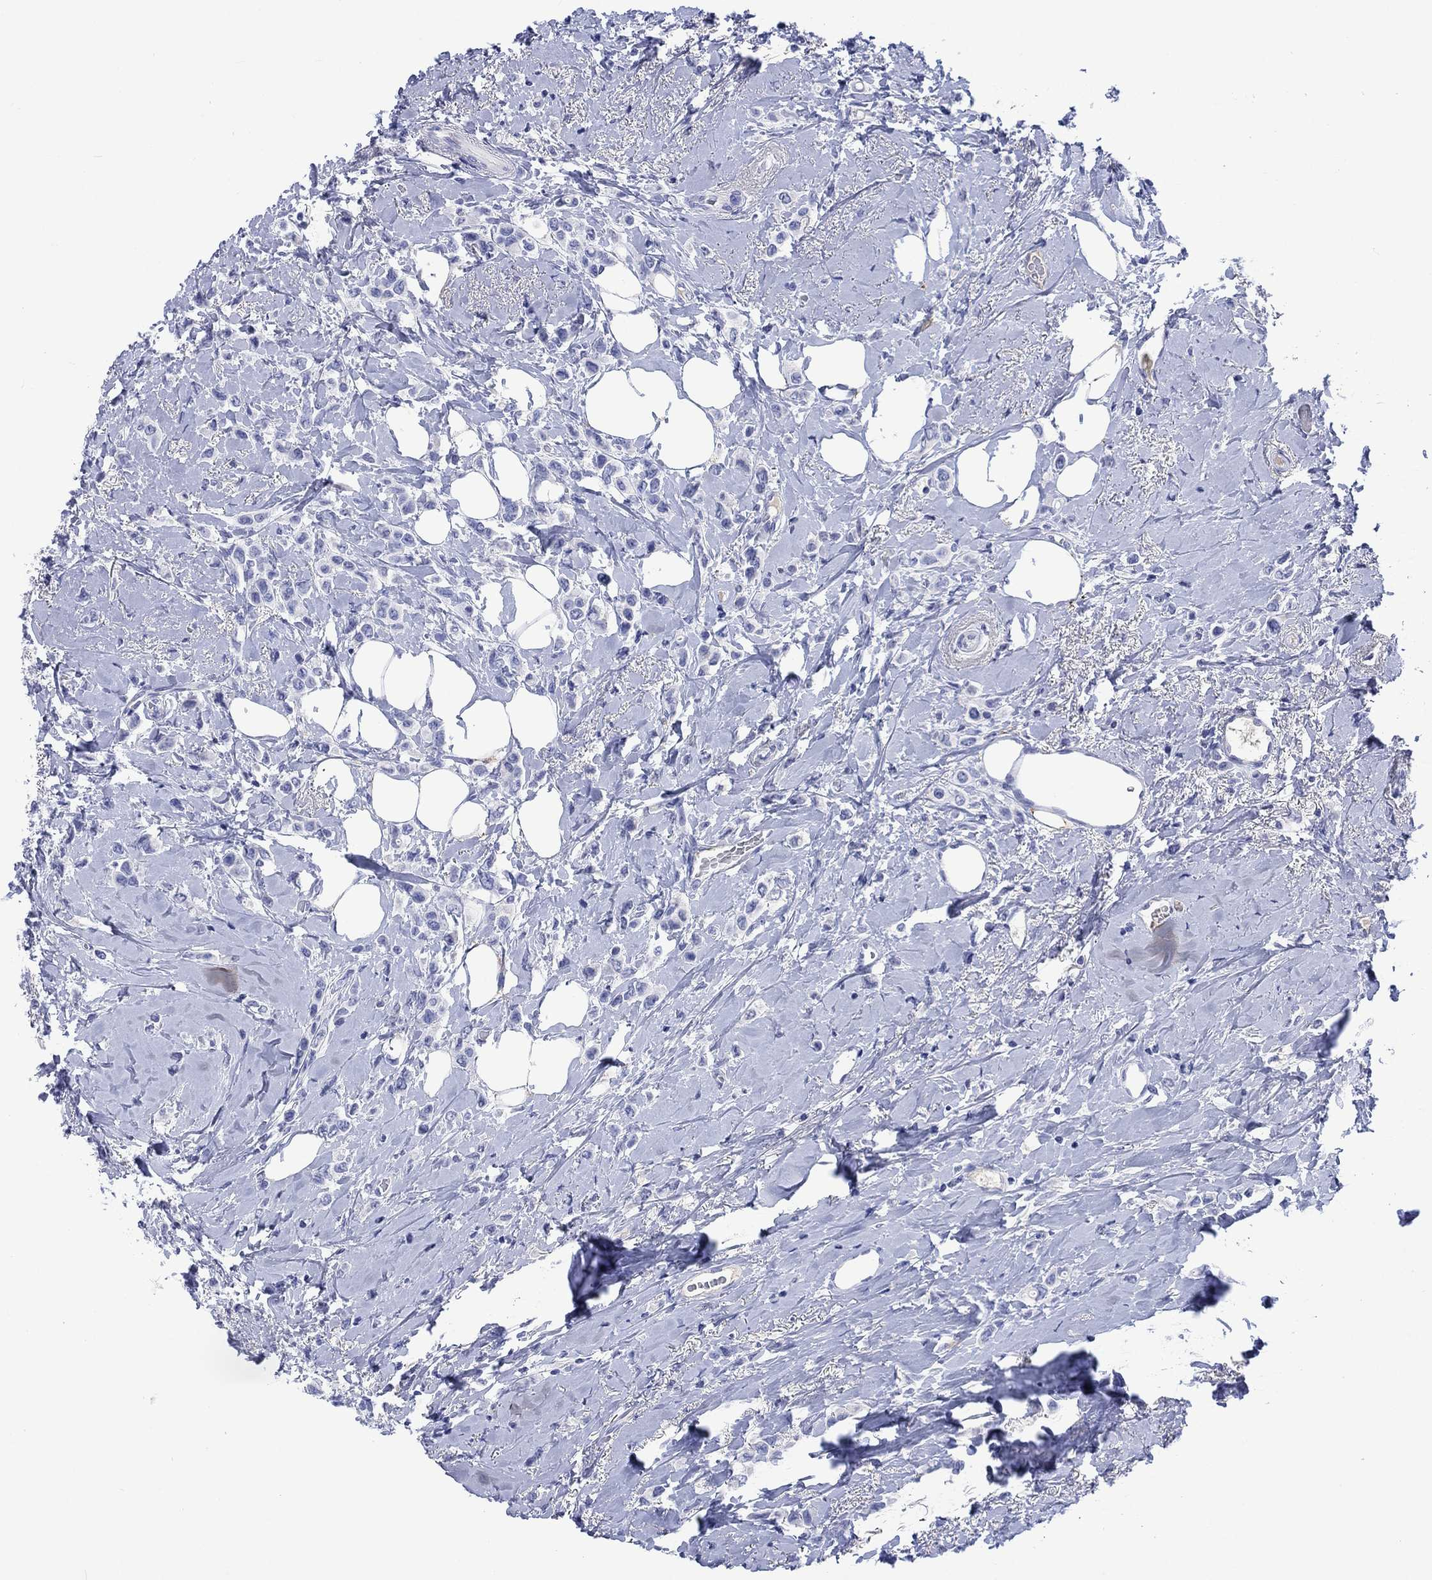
{"staining": {"intensity": "negative", "quantity": "none", "location": "none"}, "tissue": "breast cancer", "cell_type": "Tumor cells", "image_type": "cancer", "snomed": [{"axis": "morphology", "description": "Lobular carcinoma"}, {"axis": "topography", "description": "Breast"}], "caption": "DAB immunohistochemical staining of breast cancer demonstrates no significant expression in tumor cells. The staining is performed using DAB (3,3'-diaminobenzidine) brown chromogen with nuclei counter-stained in using hematoxylin.", "gene": "CACNG3", "patient": {"sex": "female", "age": 66}}